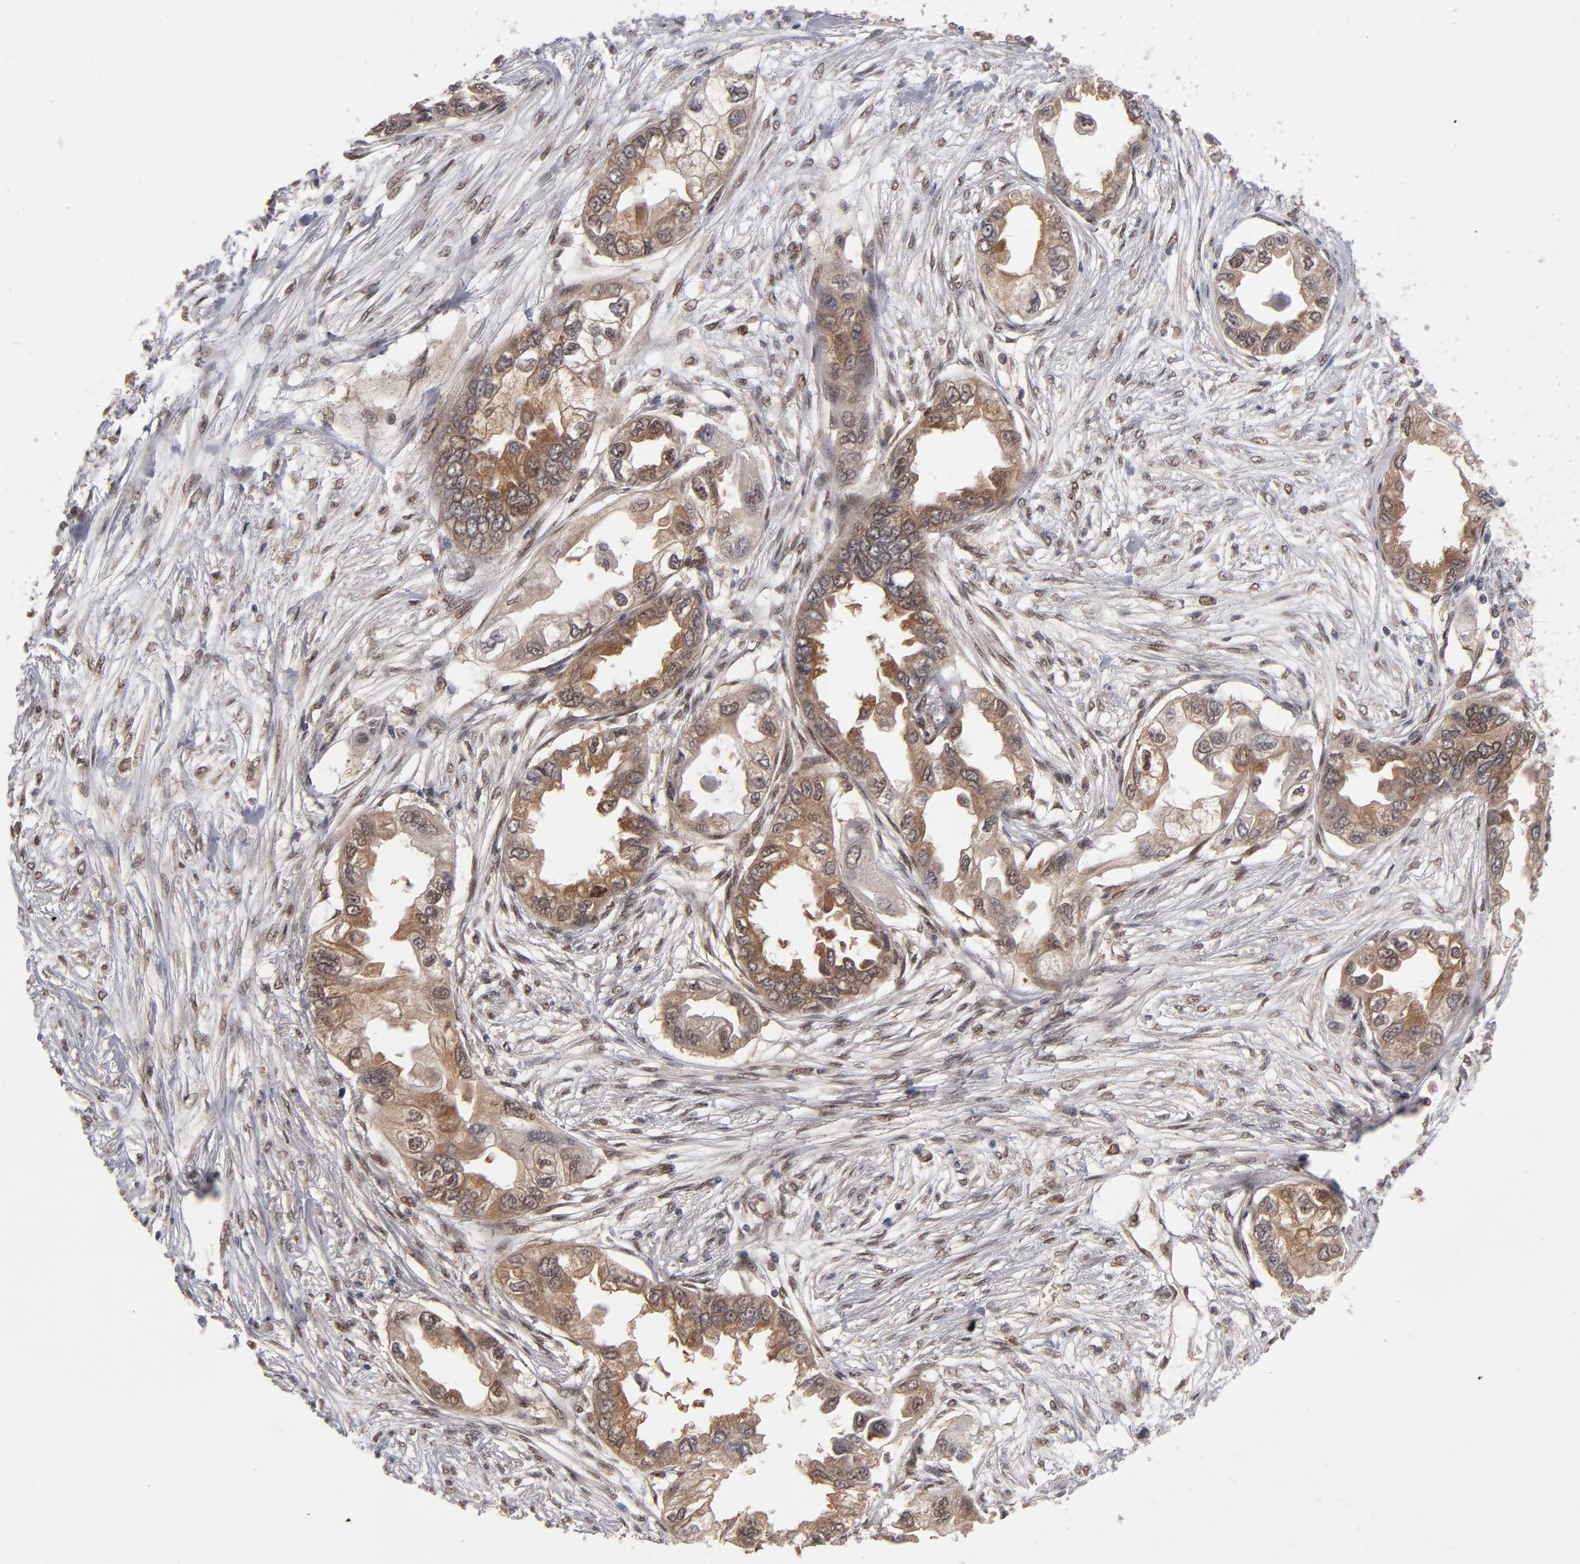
{"staining": {"intensity": "weak", "quantity": ">75%", "location": "cytoplasmic/membranous,nuclear"}, "tissue": "endometrial cancer", "cell_type": "Tumor cells", "image_type": "cancer", "snomed": [{"axis": "morphology", "description": "Adenocarcinoma, NOS"}, {"axis": "topography", "description": "Endometrium"}], "caption": "Immunohistochemical staining of human adenocarcinoma (endometrial) exhibits weak cytoplasmic/membranous and nuclear protein positivity in approximately >75% of tumor cells.", "gene": "HUWE1", "patient": {"sex": "female", "age": 67}}